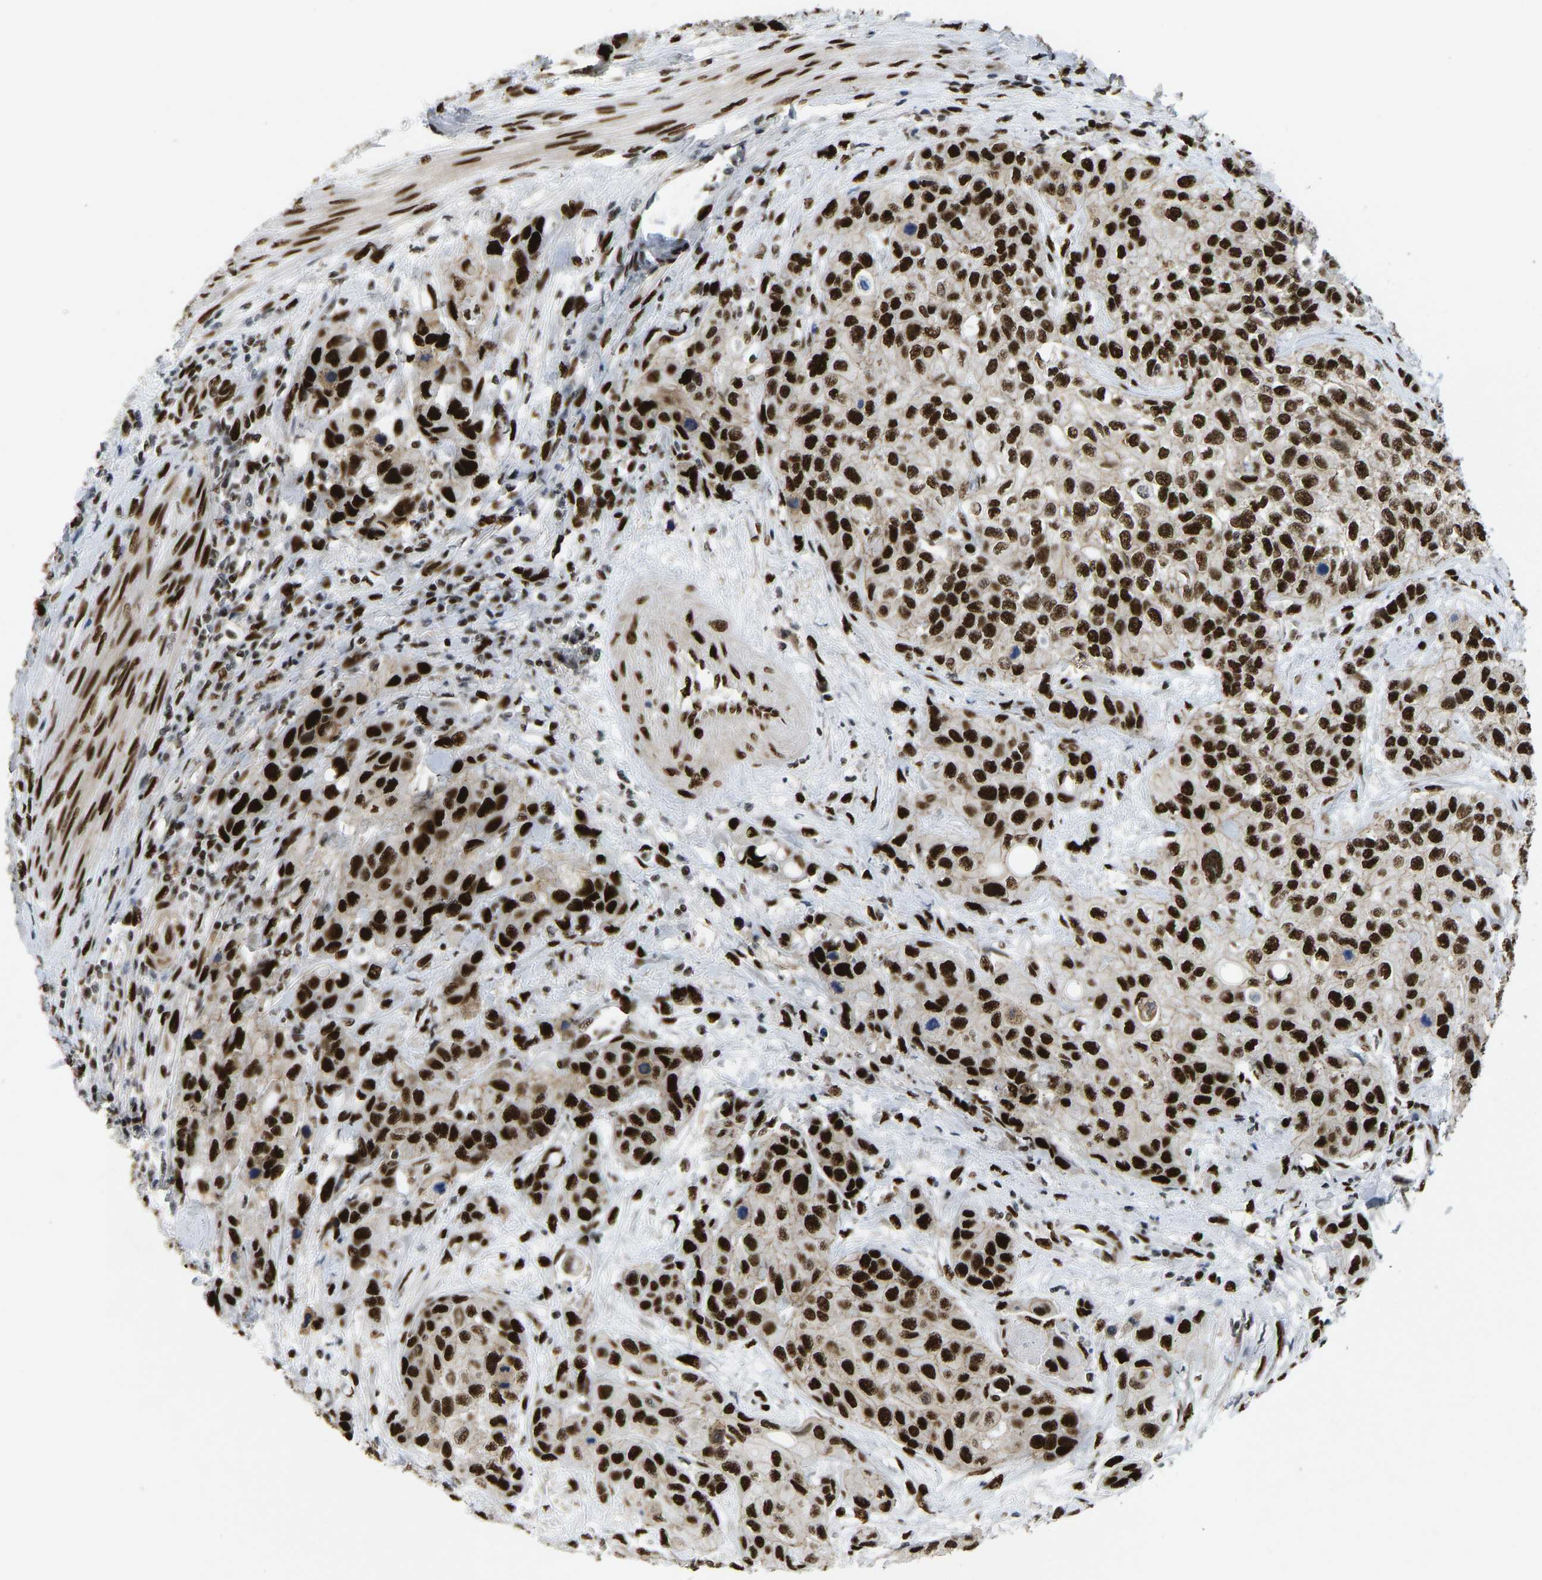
{"staining": {"intensity": "strong", "quantity": ">75%", "location": "nuclear"}, "tissue": "urothelial cancer", "cell_type": "Tumor cells", "image_type": "cancer", "snomed": [{"axis": "morphology", "description": "Urothelial carcinoma, High grade"}, {"axis": "topography", "description": "Urinary bladder"}], "caption": "Brown immunohistochemical staining in human urothelial cancer shows strong nuclear positivity in about >75% of tumor cells.", "gene": "FOXK1", "patient": {"sex": "female", "age": 56}}